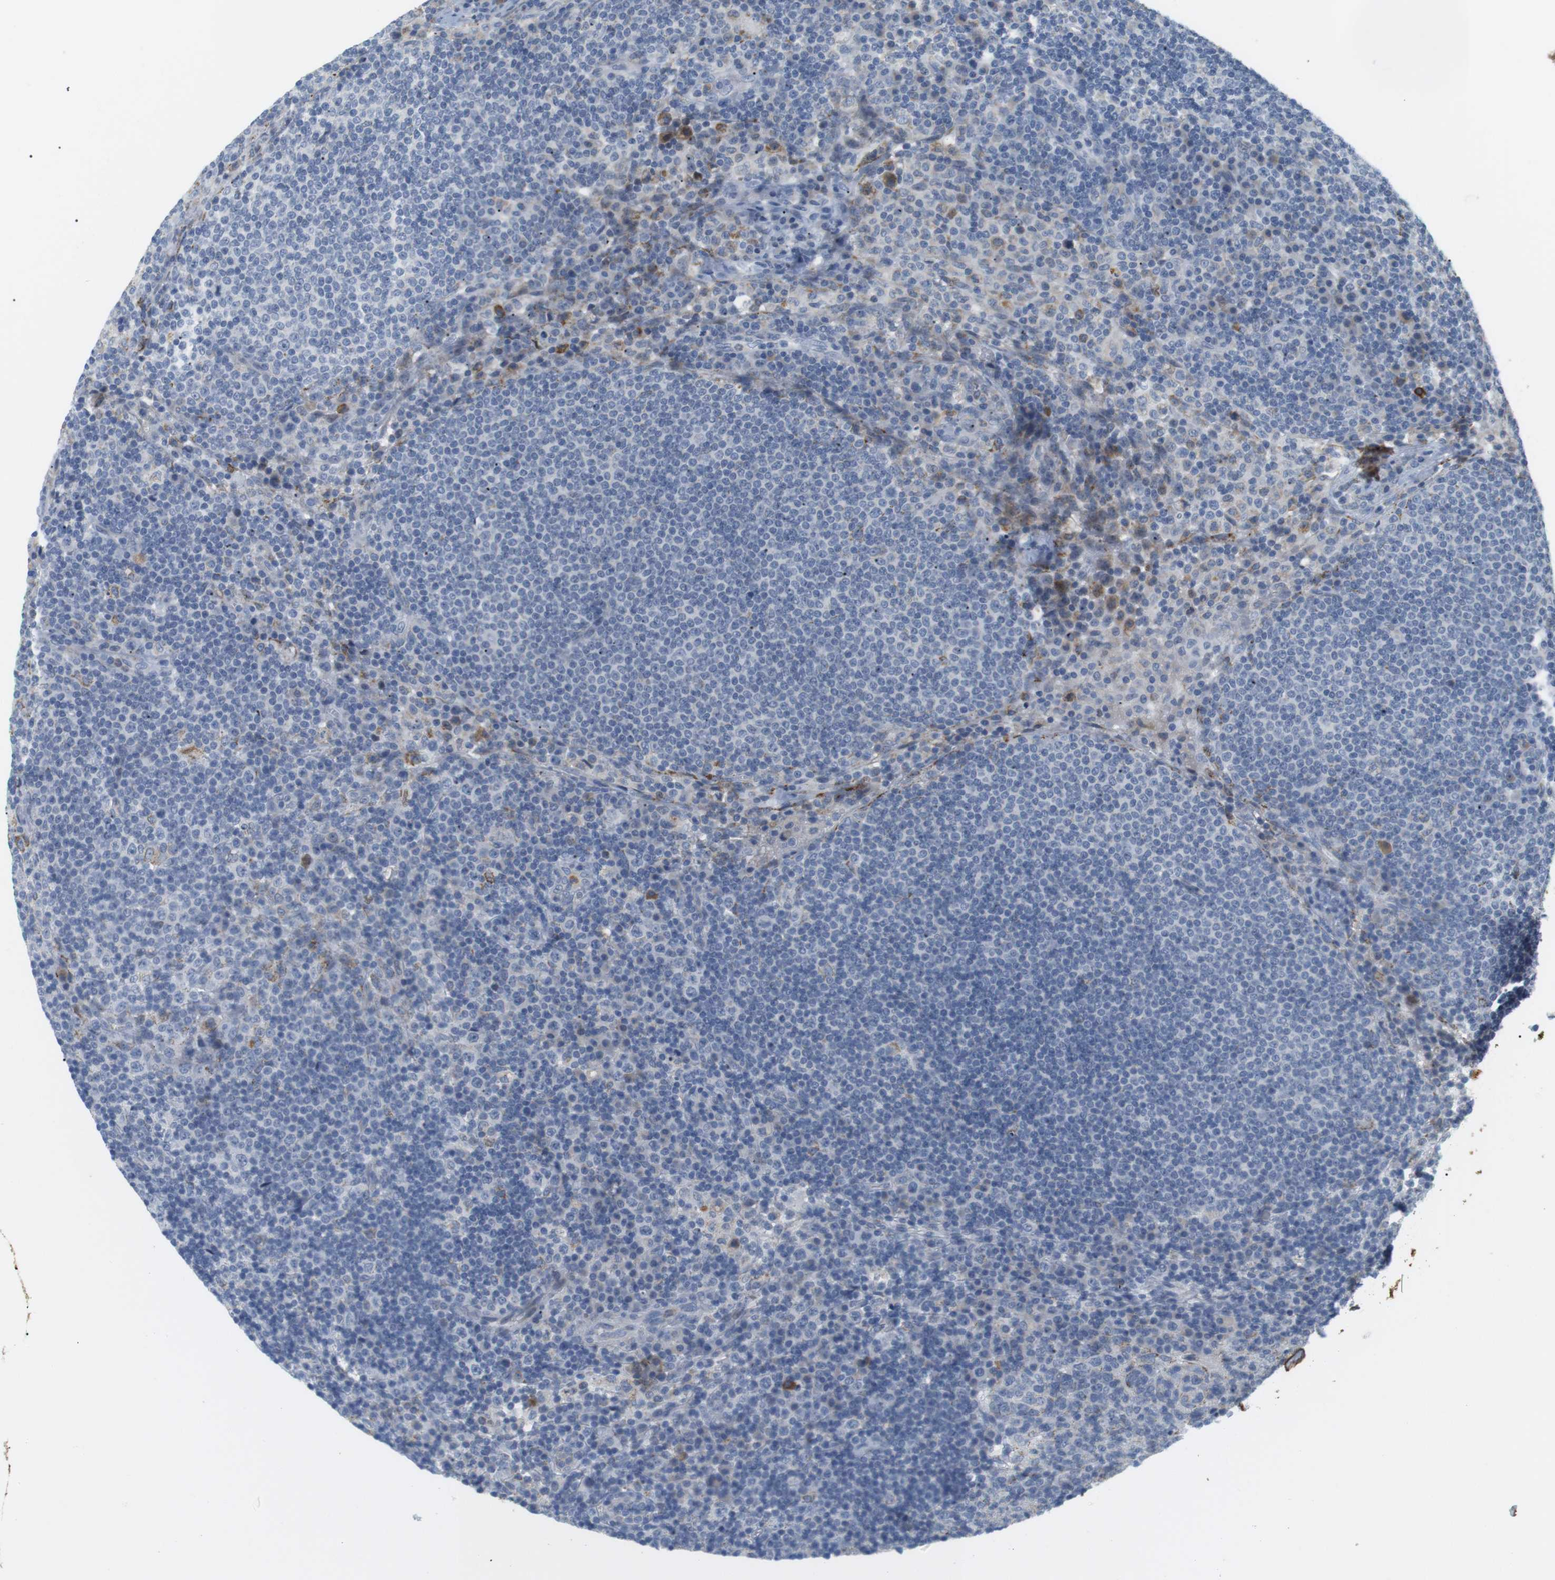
{"staining": {"intensity": "negative", "quantity": "none", "location": "none"}, "tissue": "lymph node", "cell_type": "Germinal center cells", "image_type": "normal", "snomed": [{"axis": "morphology", "description": "Normal tissue, NOS"}, {"axis": "topography", "description": "Lymph node"}], "caption": "This is an IHC photomicrograph of benign human lymph node. There is no positivity in germinal center cells.", "gene": "CD300E", "patient": {"sex": "female", "age": 53}}